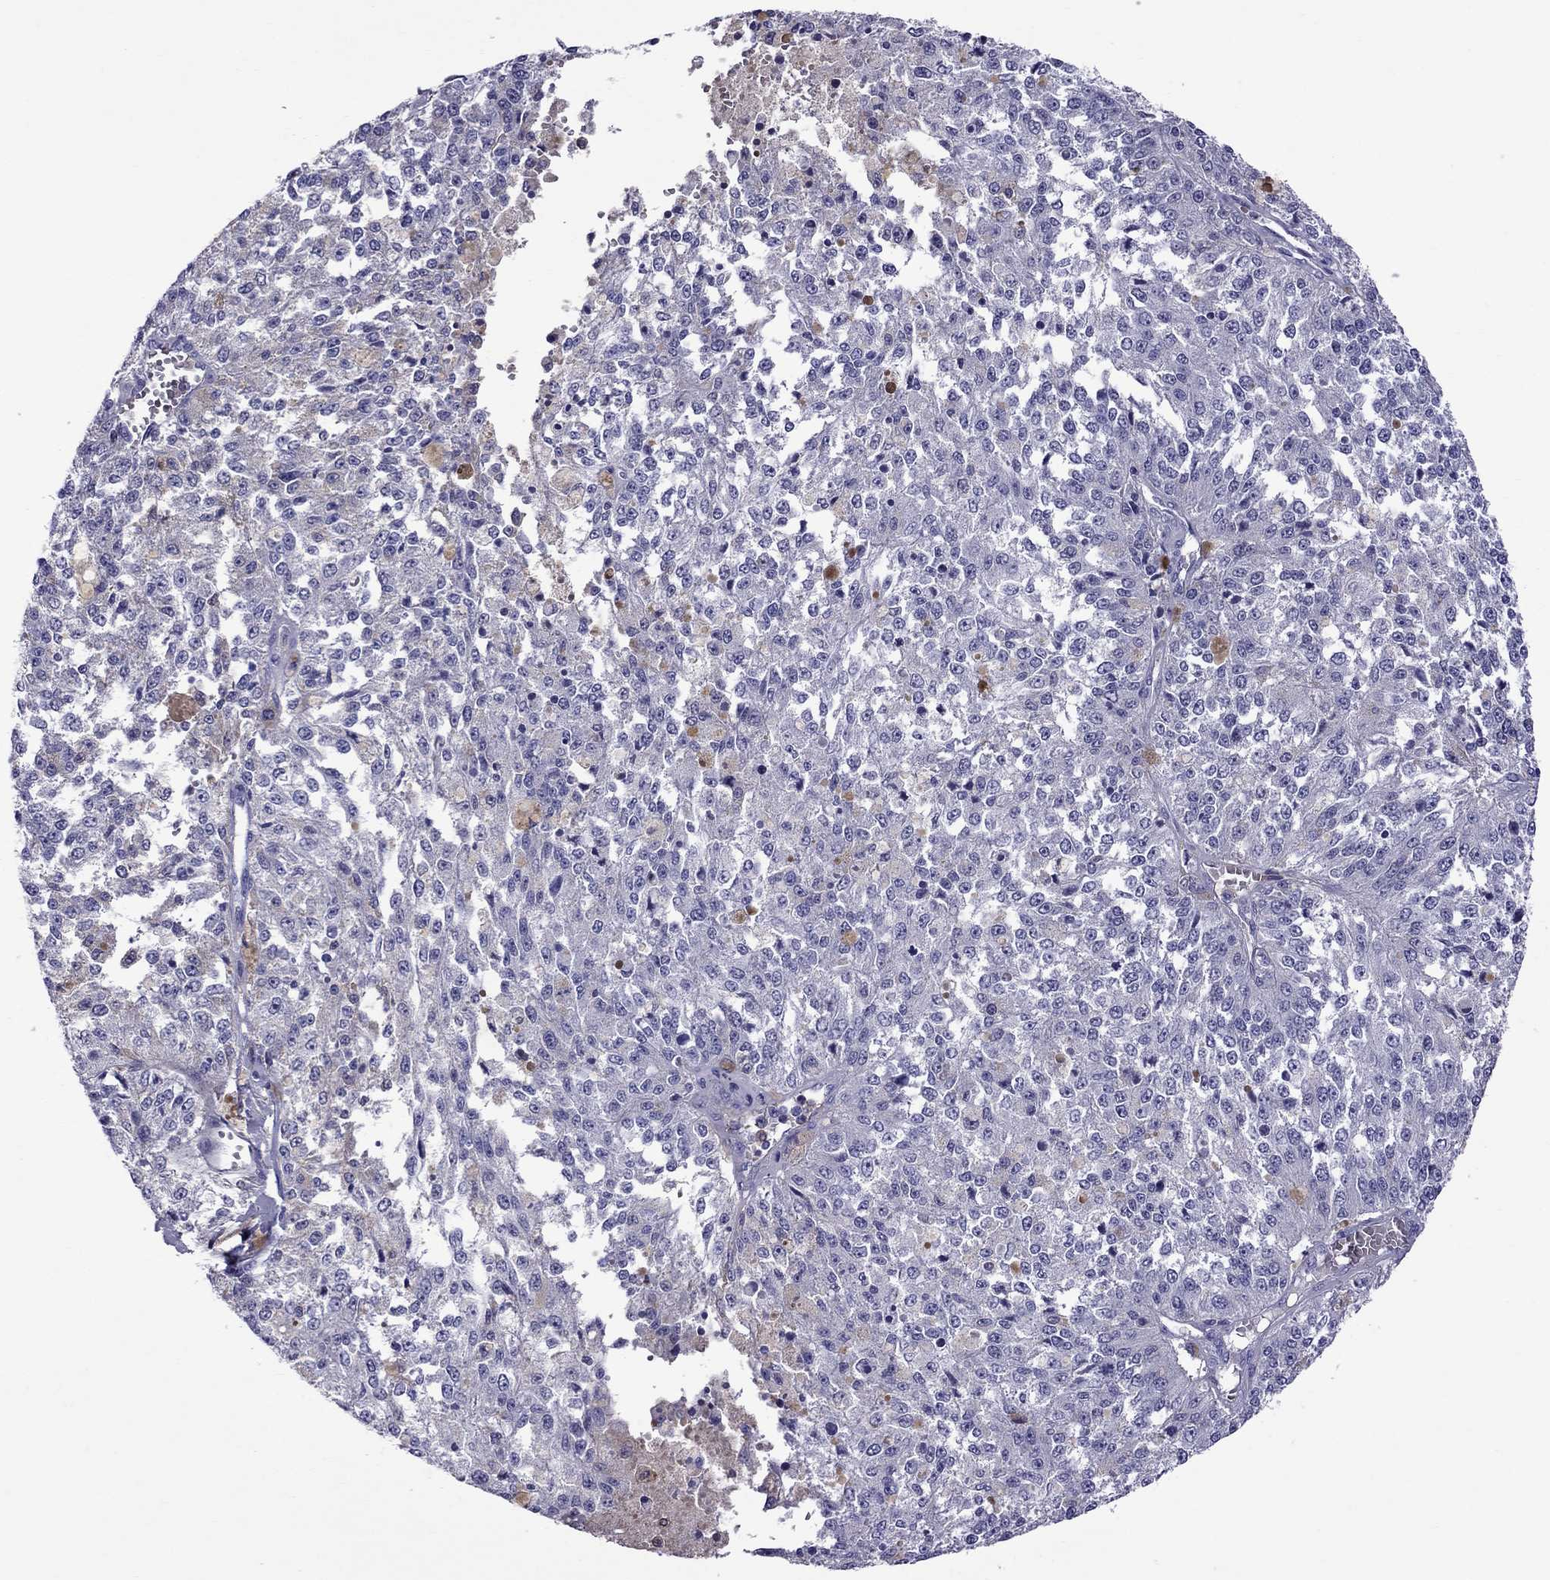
{"staining": {"intensity": "negative", "quantity": "none", "location": "none"}, "tissue": "melanoma", "cell_type": "Tumor cells", "image_type": "cancer", "snomed": [{"axis": "morphology", "description": "Malignant melanoma, Metastatic site"}, {"axis": "topography", "description": "Lymph node"}], "caption": "Immunohistochemical staining of human malignant melanoma (metastatic site) demonstrates no significant staining in tumor cells. The staining is performed using DAB (3,3'-diaminobenzidine) brown chromogen with nuclei counter-stained in using hematoxylin.", "gene": "SCART1", "patient": {"sex": "female", "age": 64}}